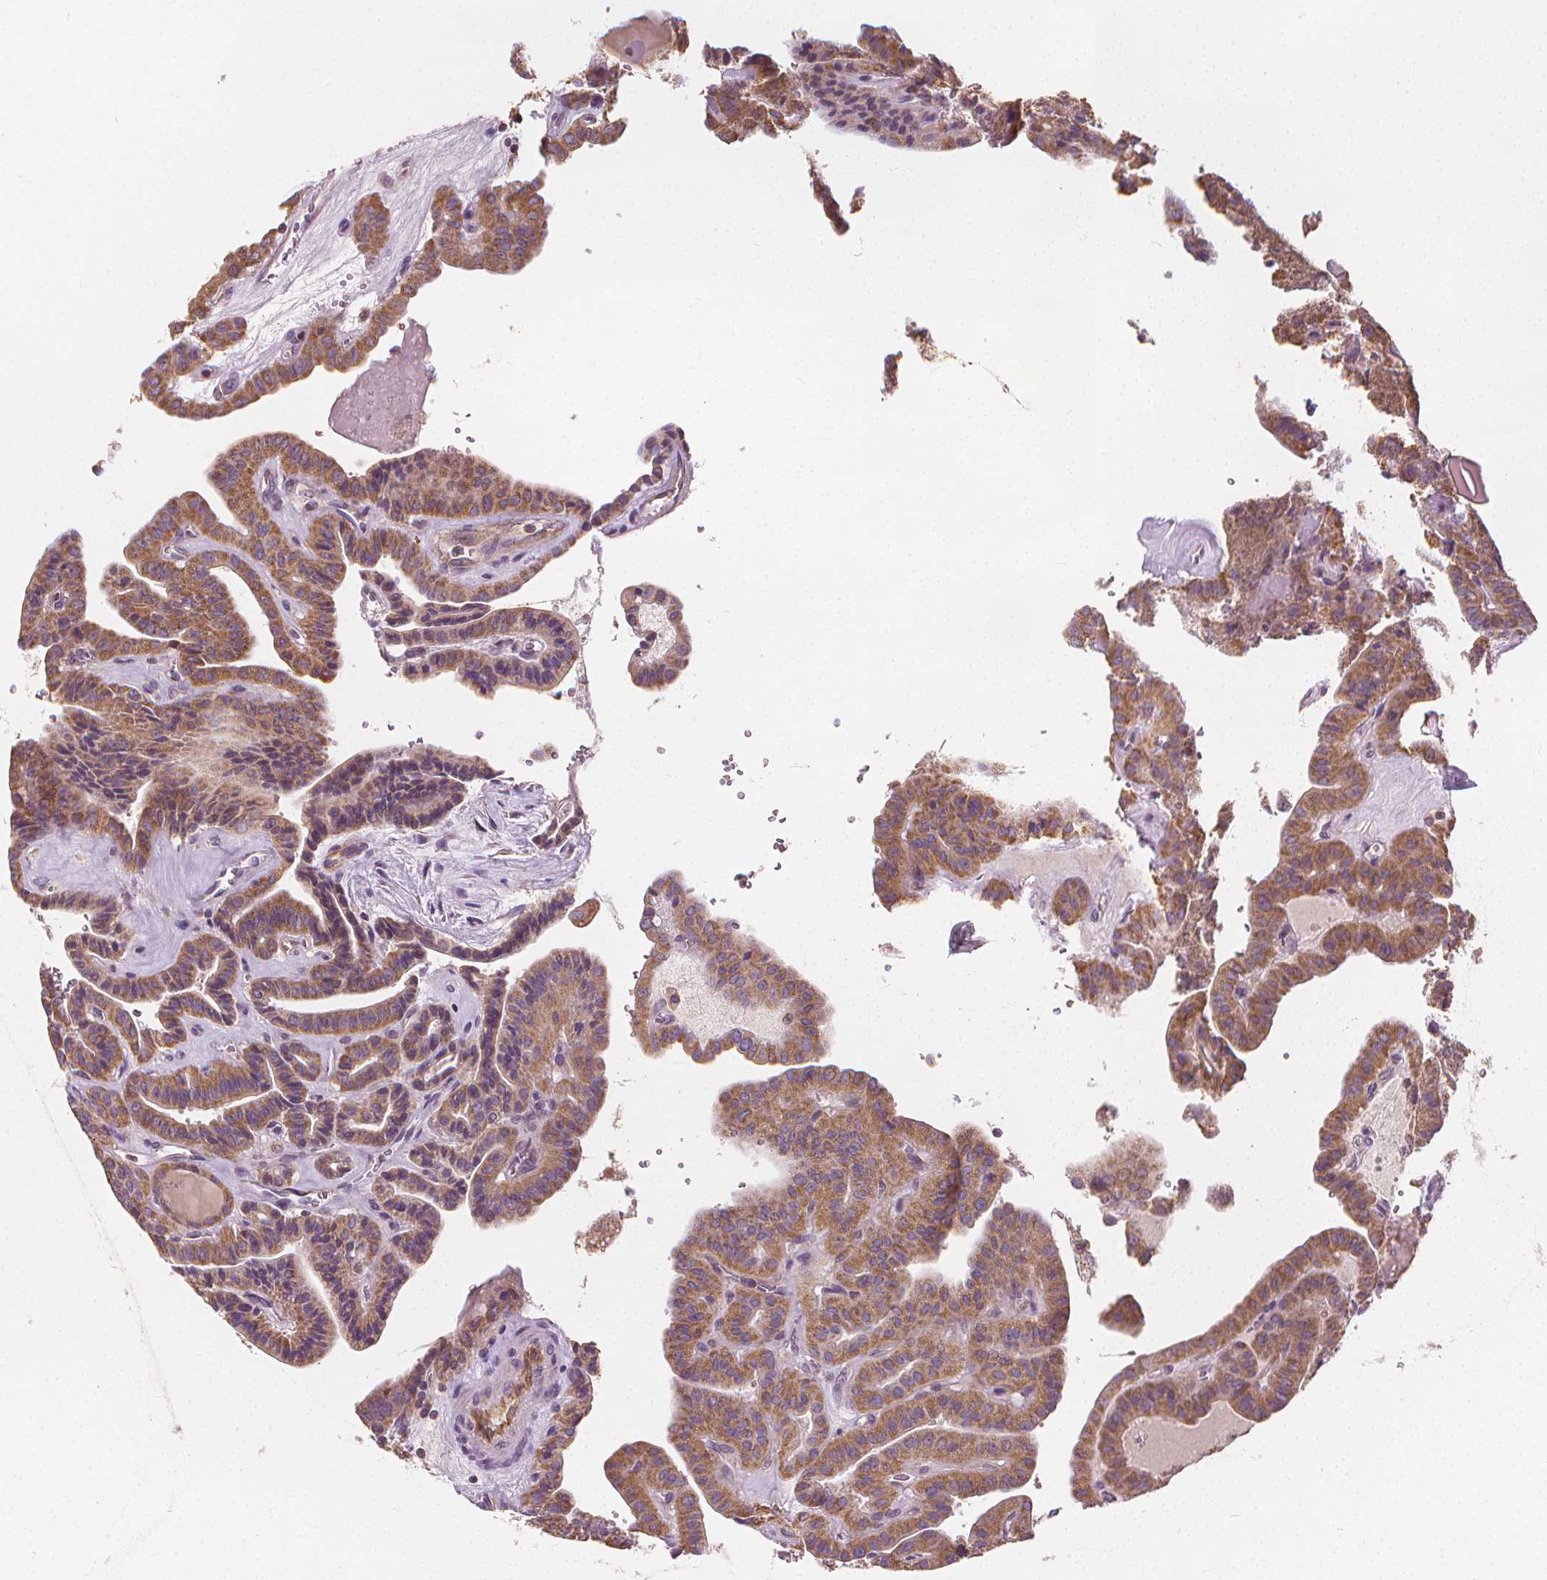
{"staining": {"intensity": "moderate", "quantity": ">75%", "location": "cytoplasmic/membranous"}, "tissue": "thyroid cancer", "cell_type": "Tumor cells", "image_type": "cancer", "snomed": [{"axis": "morphology", "description": "Papillary adenocarcinoma, NOS"}, {"axis": "topography", "description": "Thyroid gland"}], "caption": "DAB immunohistochemical staining of papillary adenocarcinoma (thyroid) shows moderate cytoplasmic/membranous protein positivity in approximately >75% of tumor cells.", "gene": "RAB20", "patient": {"sex": "male", "age": 52}}